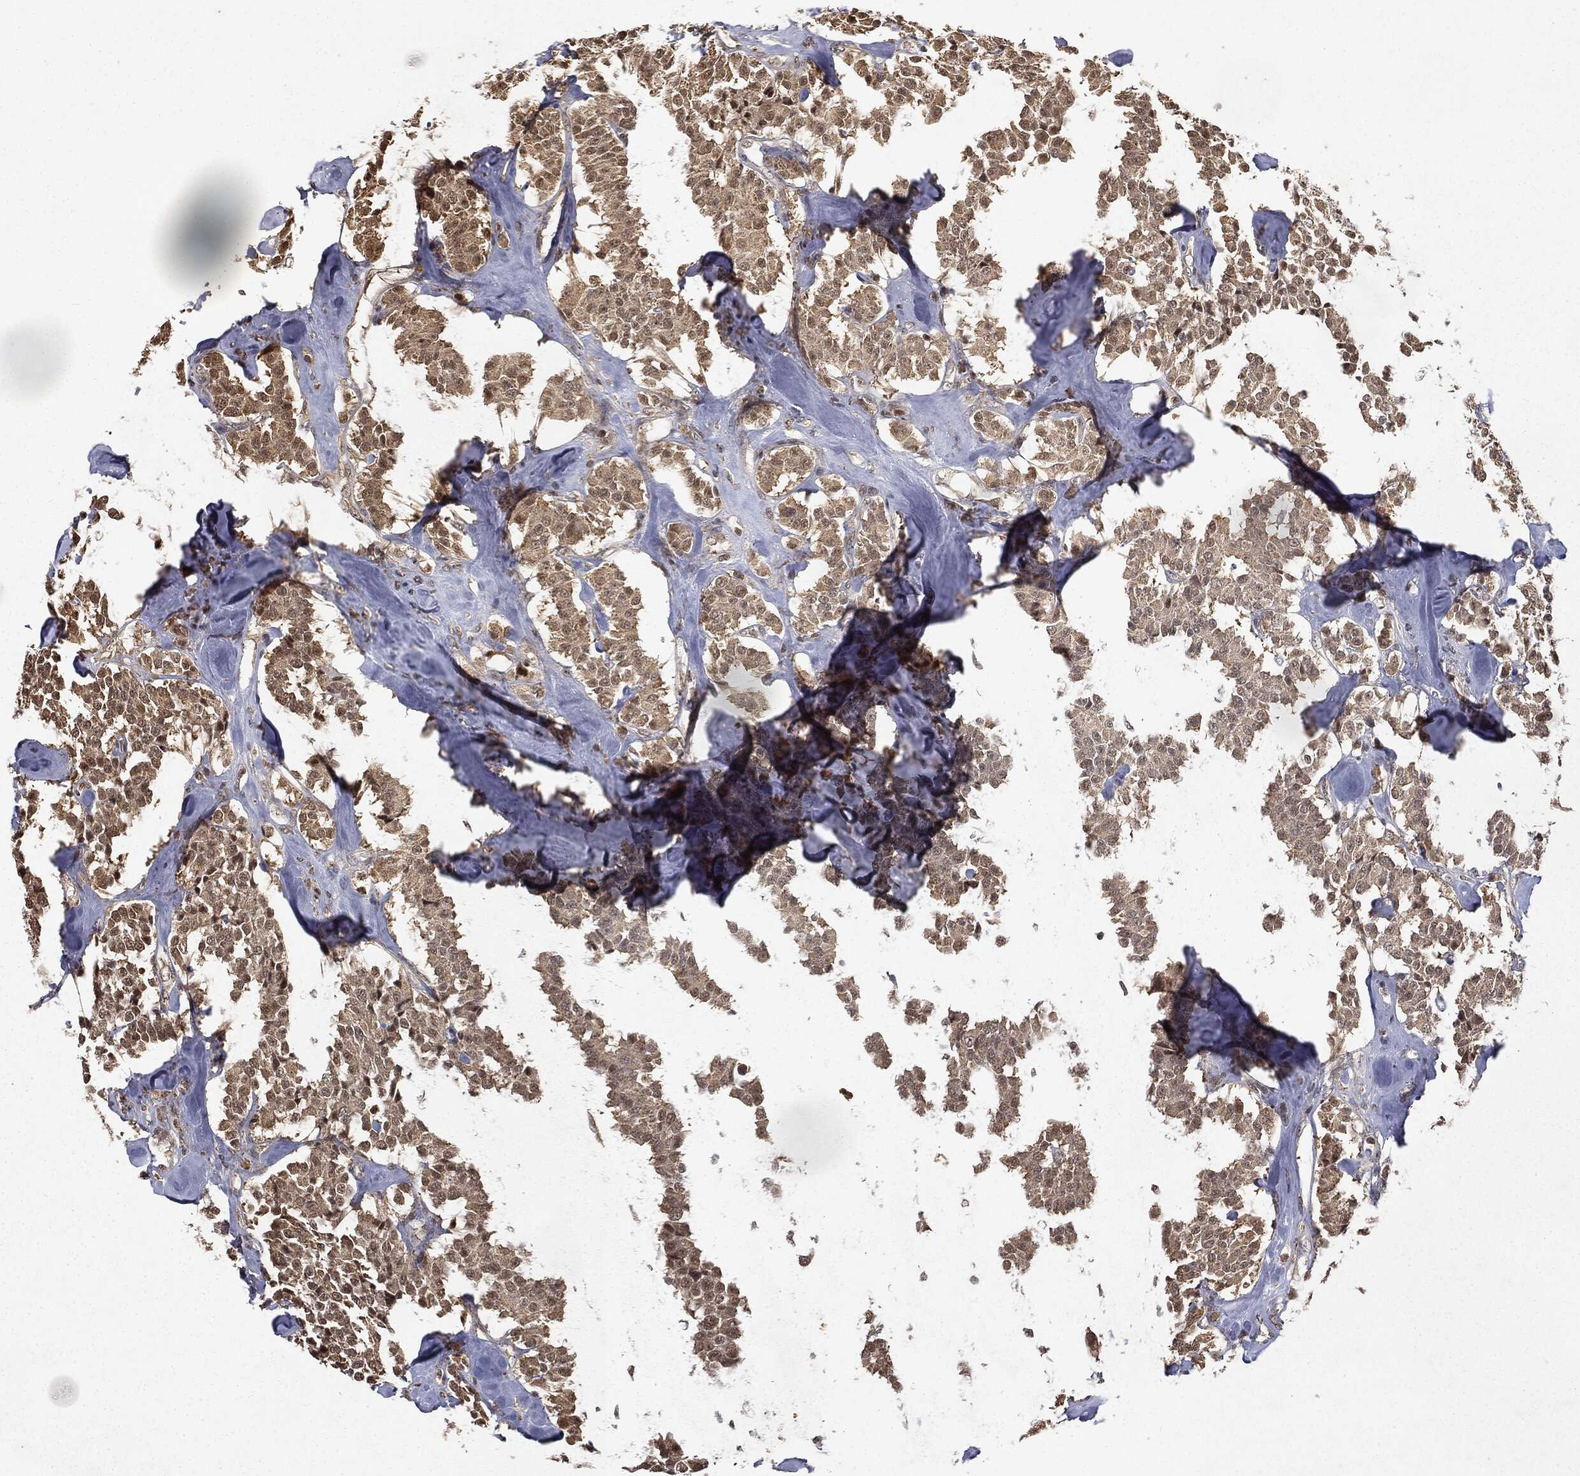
{"staining": {"intensity": "weak", "quantity": ">75%", "location": "cytoplasmic/membranous"}, "tissue": "carcinoid", "cell_type": "Tumor cells", "image_type": "cancer", "snomed": [{"axis": "morphology", "description": "Carcinoid, malignant, NOS"}, {"axis": "topography", "description": "Pancreas"}], "caption": "Immunohistochemistry histopathology image of neoplastic tissue: carcinoid (malignant) stained using immunohistochemistry (IHC) displays low levels of weak protein expression localized specifically in the cytoplasmic/membranous of tumor cells, appearing as a cytoplasmic/membranous brown color.", "gene": "ZNHIT6", "patient": {"sex": "male", "age": 41}}